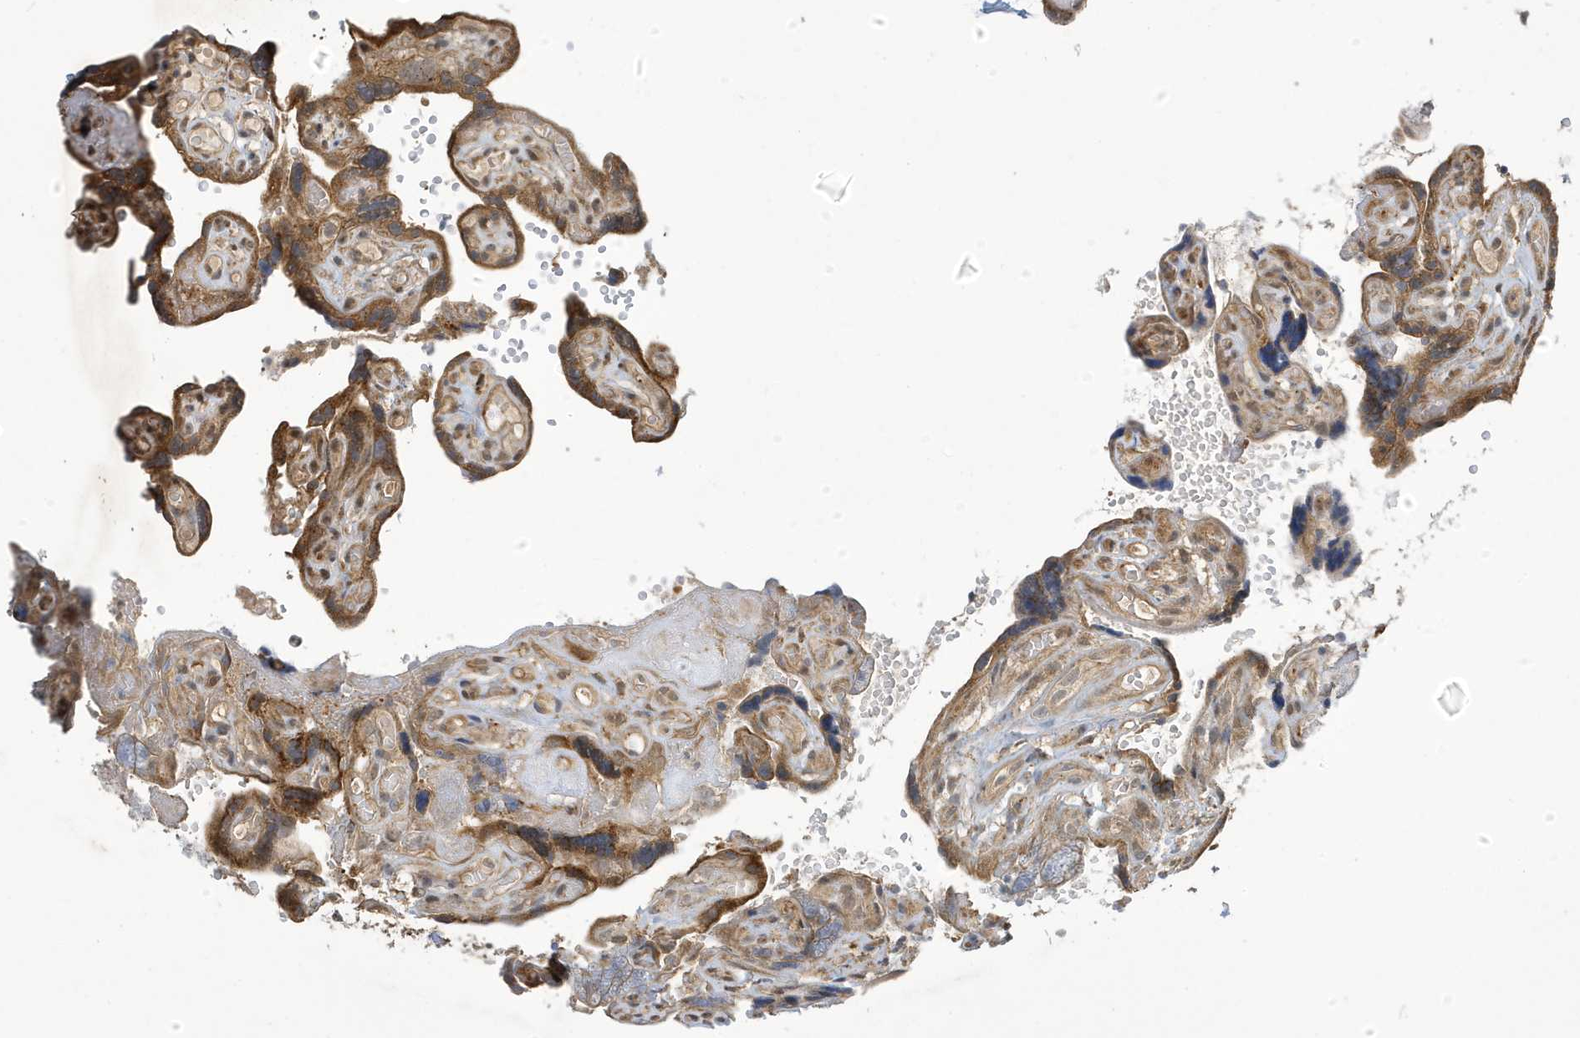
{"staining": {"intensity": "moderate", "quantity": ">75%", "location": "cytoplasmic/membranous"}, "tissue": "placenta", "cell_type": "Decidual cells", "image_type": "normal", "snomed": [{"axis": "morphology", "description": "Normal tissue, NOS"}, {"axis": "topography", "description": "Placenta"}], "caption": "Protein expression by immunohistochemistry demonstrates moderate cytoplasmic/membranous expression in approximately >75% of decidual cells in unremarkable placenta. (DAB IHC, brown staining for protein, blue staining for nuclei).", "gene": "NCOA7", "patient": {"sex": "female", "age": 30}}